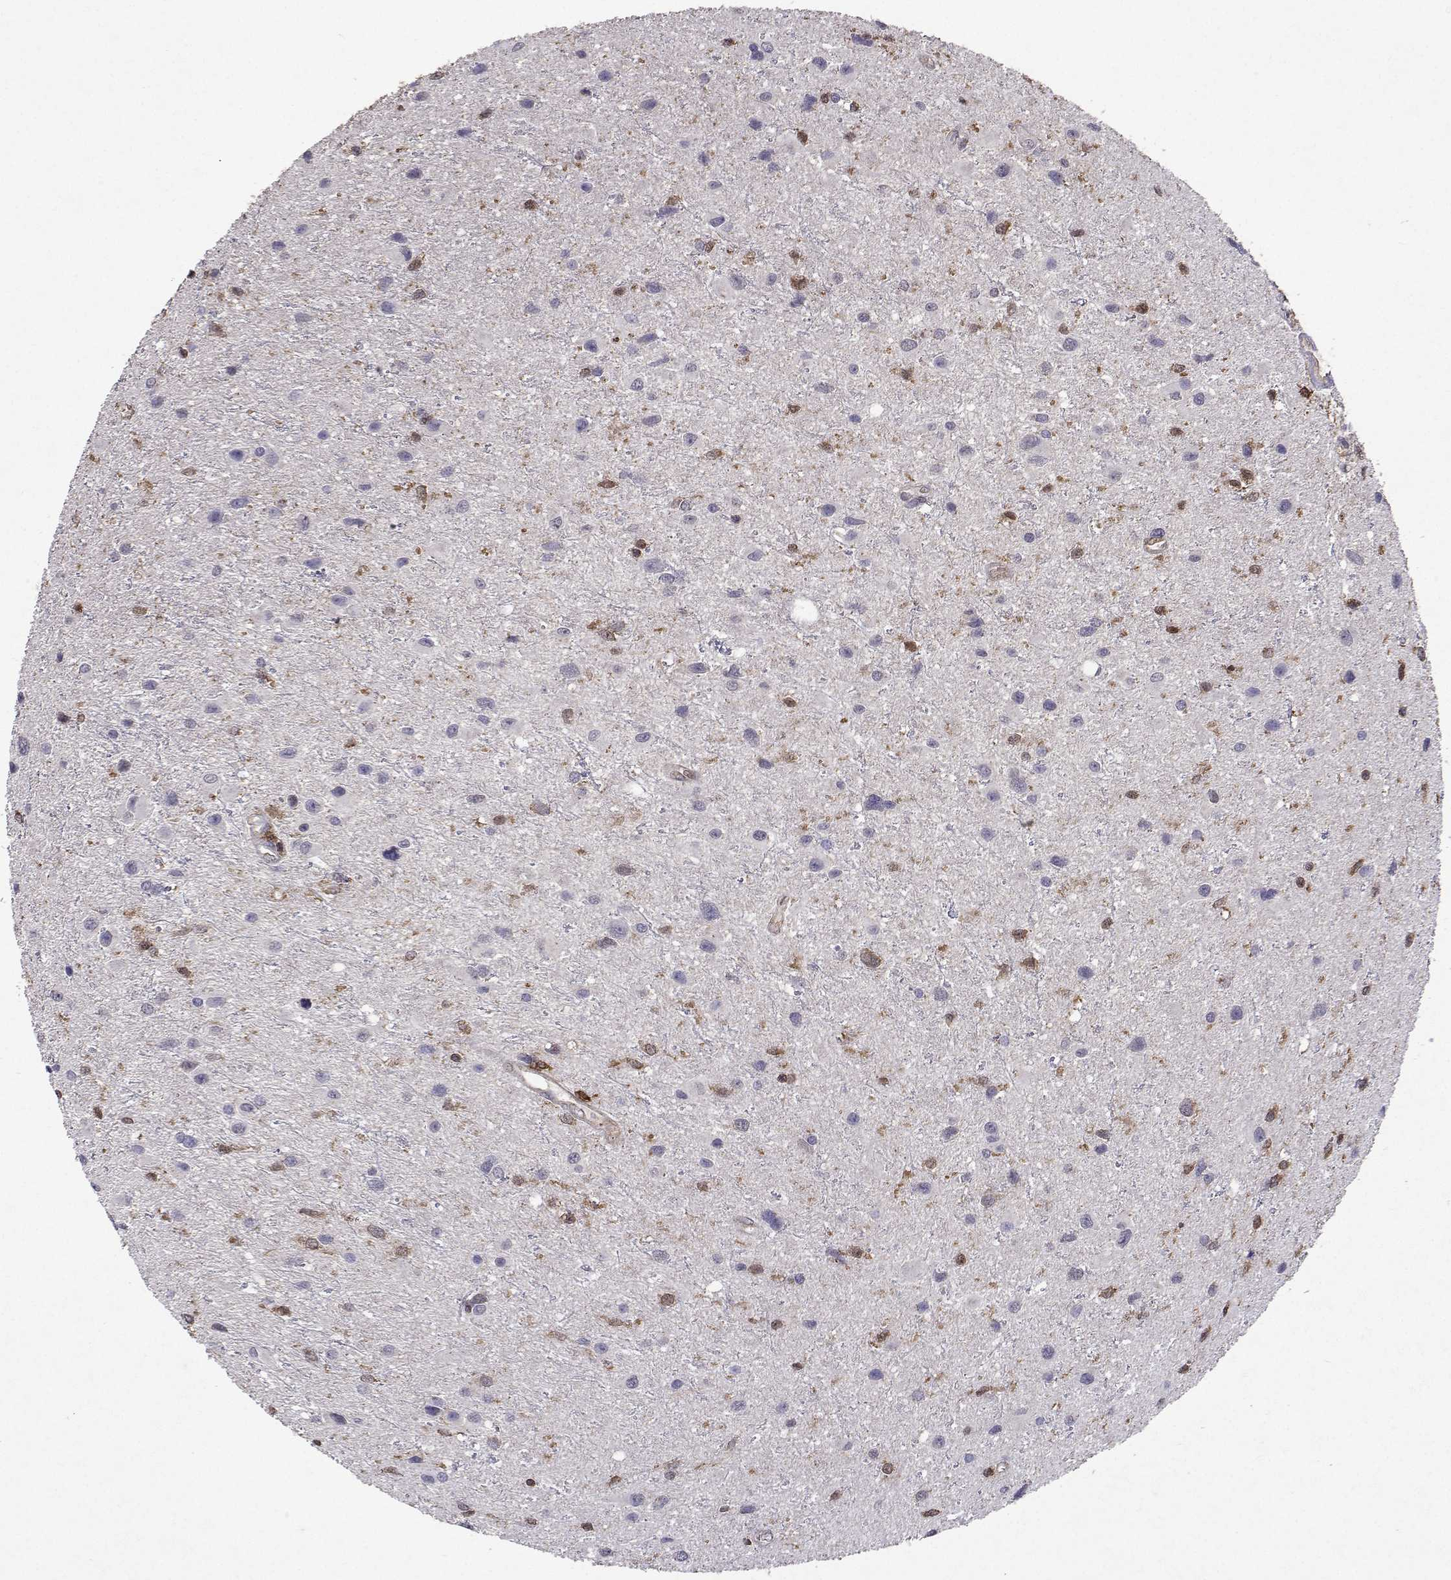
{"staining": {"intensity": "weak", "quantity": "<25%", "location": "cytoplasmic/membranous"}, "tissue": "glioma", "cell_type": "Tumor cells", "image_type": "cancer", "snomed": [{"axis": "morphology", "description": "Glioma, malignant, Low grade"}, {"axis": "topography", "description": "Brain"}], "caption": "Low-grade glioma (malignant) was stained to show a protein in brown. There is no significant staining in tumor cells. (DAB IHC with hematoxylin counter stain).", "gene": "APAF1", "patient": {"sex": "female", "age": 32}}